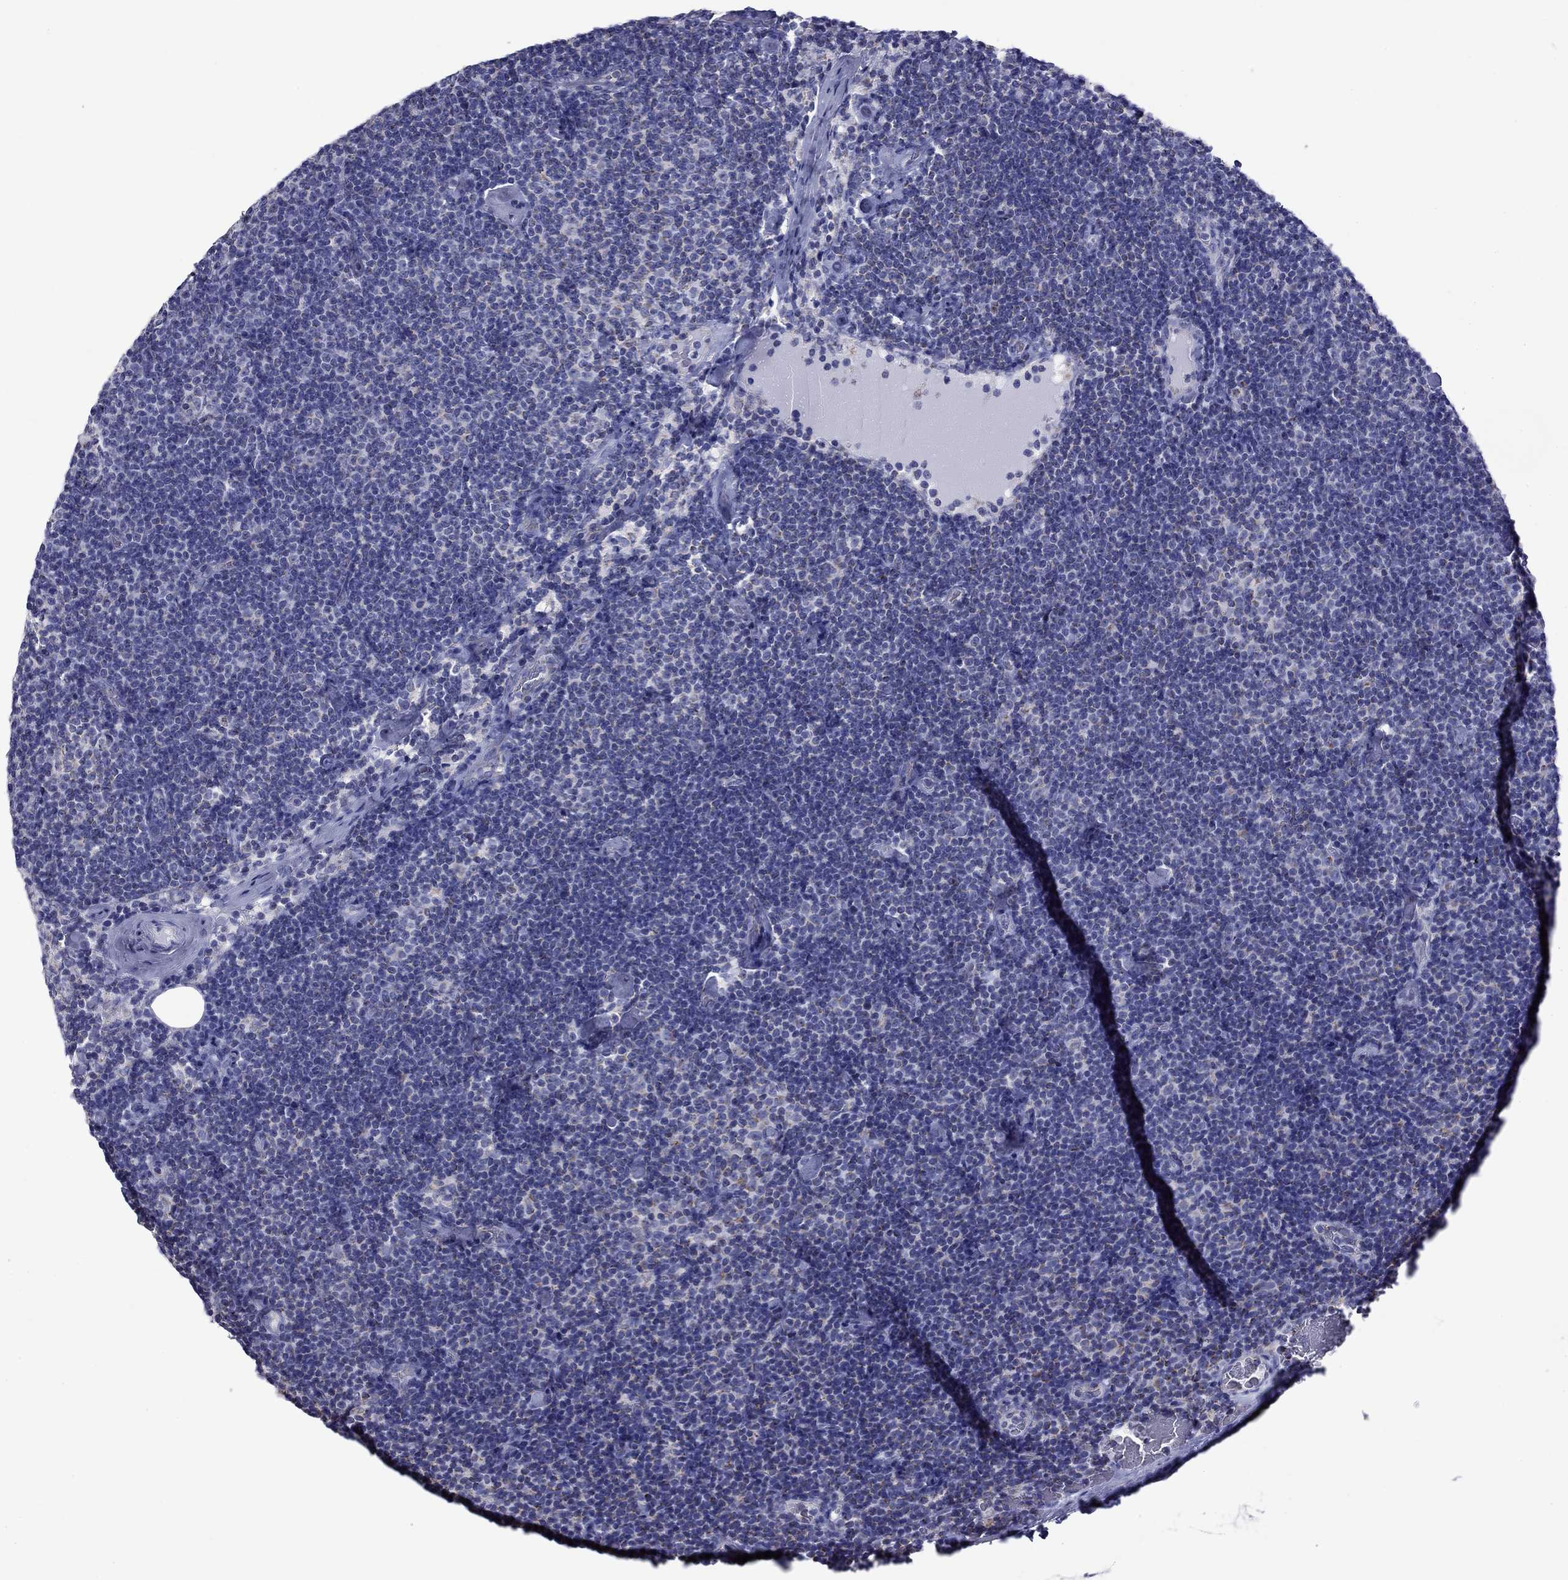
{"staining": {"intensity": "negative", "quantity": "none", "location": "none"}, "tissue": "lymphoma", "cell_type": "Tumor cells", "image_type": "cancer", "snomed": [{"axis": "morphology", "description": "Malignant lymphoma, non-Hodgkin's type, Low grade"}, {"axis": "topography", "description": "Lymph node"}], "caption": "Tumor cells show no significant staining in malignant lymphoma, non-Hodgkin's type (low-grade).", "gene": "ACADSB", "patient": {"sex": "male", "age": 81}}